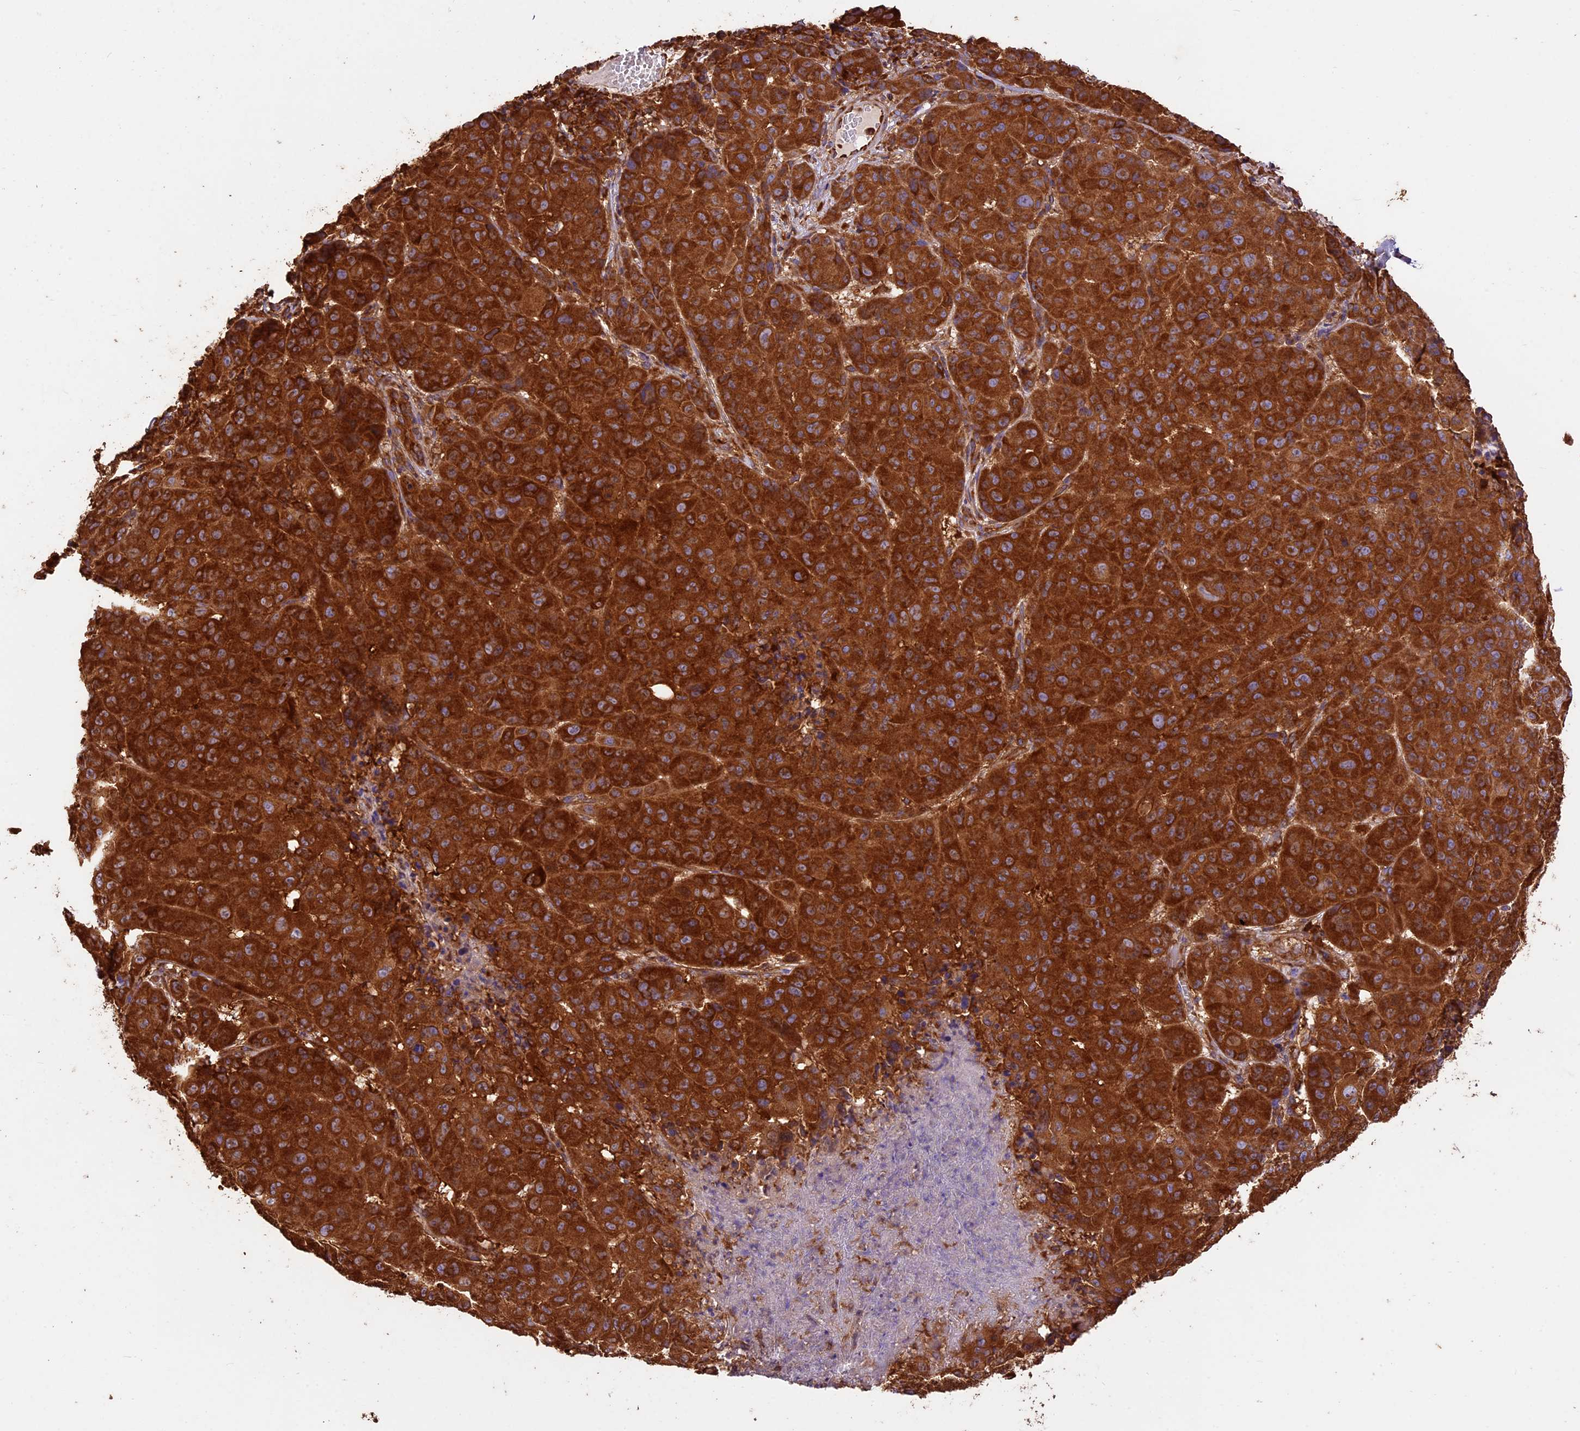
{"staining": {"intensity": "strong", "quantity": ">75%", "location": "cytoplasmic/membranous"}, "tissue": "melanoma", "cell_type": "Tumor cells", "image_type": "cancer", "snomed": [{"axis": "morphology", "description": "Malignant melanoma, NOS"}, {"axis": "topography", "description": "Skin"}], "caption": "An image of melanoma stained for a protein reveals strong cytoplasmic/membranous brown staining in tumor cells. (DAB = brown stain, brightfield microscopy at high magnification).", "gene": "KARS1", "patient": {"sex": "male", "age": 73}}